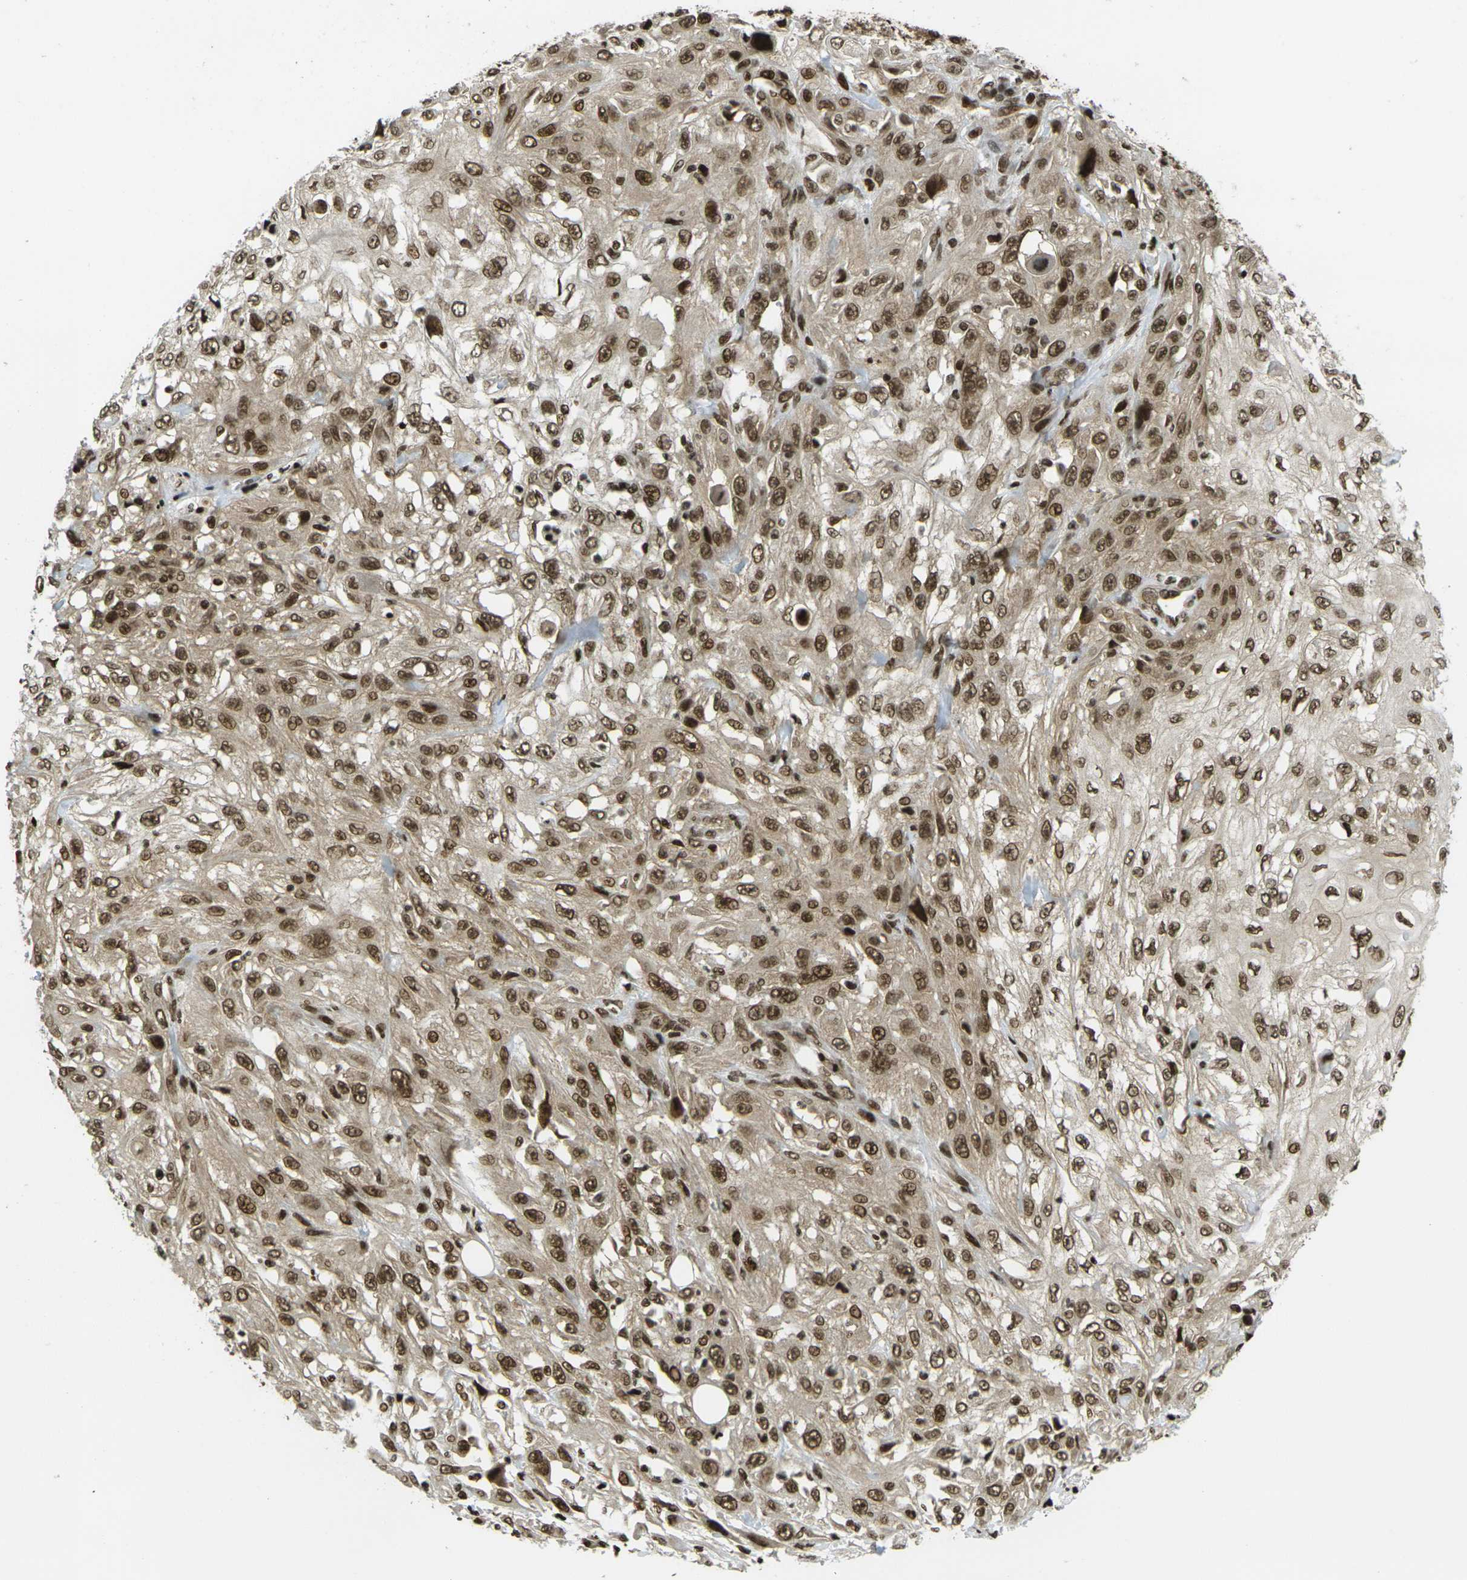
{"staining": {"intensity": "moderate", "quantity": ">75%", "location": "cytoplasmic/membranous,nuclear"}, "tissue": "skin cancer", "cell_type": "Tumor cells", "image_type": "cancer", "snomed": [{"axis": "morphology", "description": "Squamous cell carcinoma, NOS"}, {"axis": "topography", "description": "Skin"}], "caption": "IHC histopathology image of skin squamous cell carcinoma stained for a protein (brown), which displays medium levels of moderate cytoplasmic/membranous and nuclear expression in approximately >75% of tumor cells.", "gene": "RUVBL2", "patient": {"sex": "male", "age": 75}}